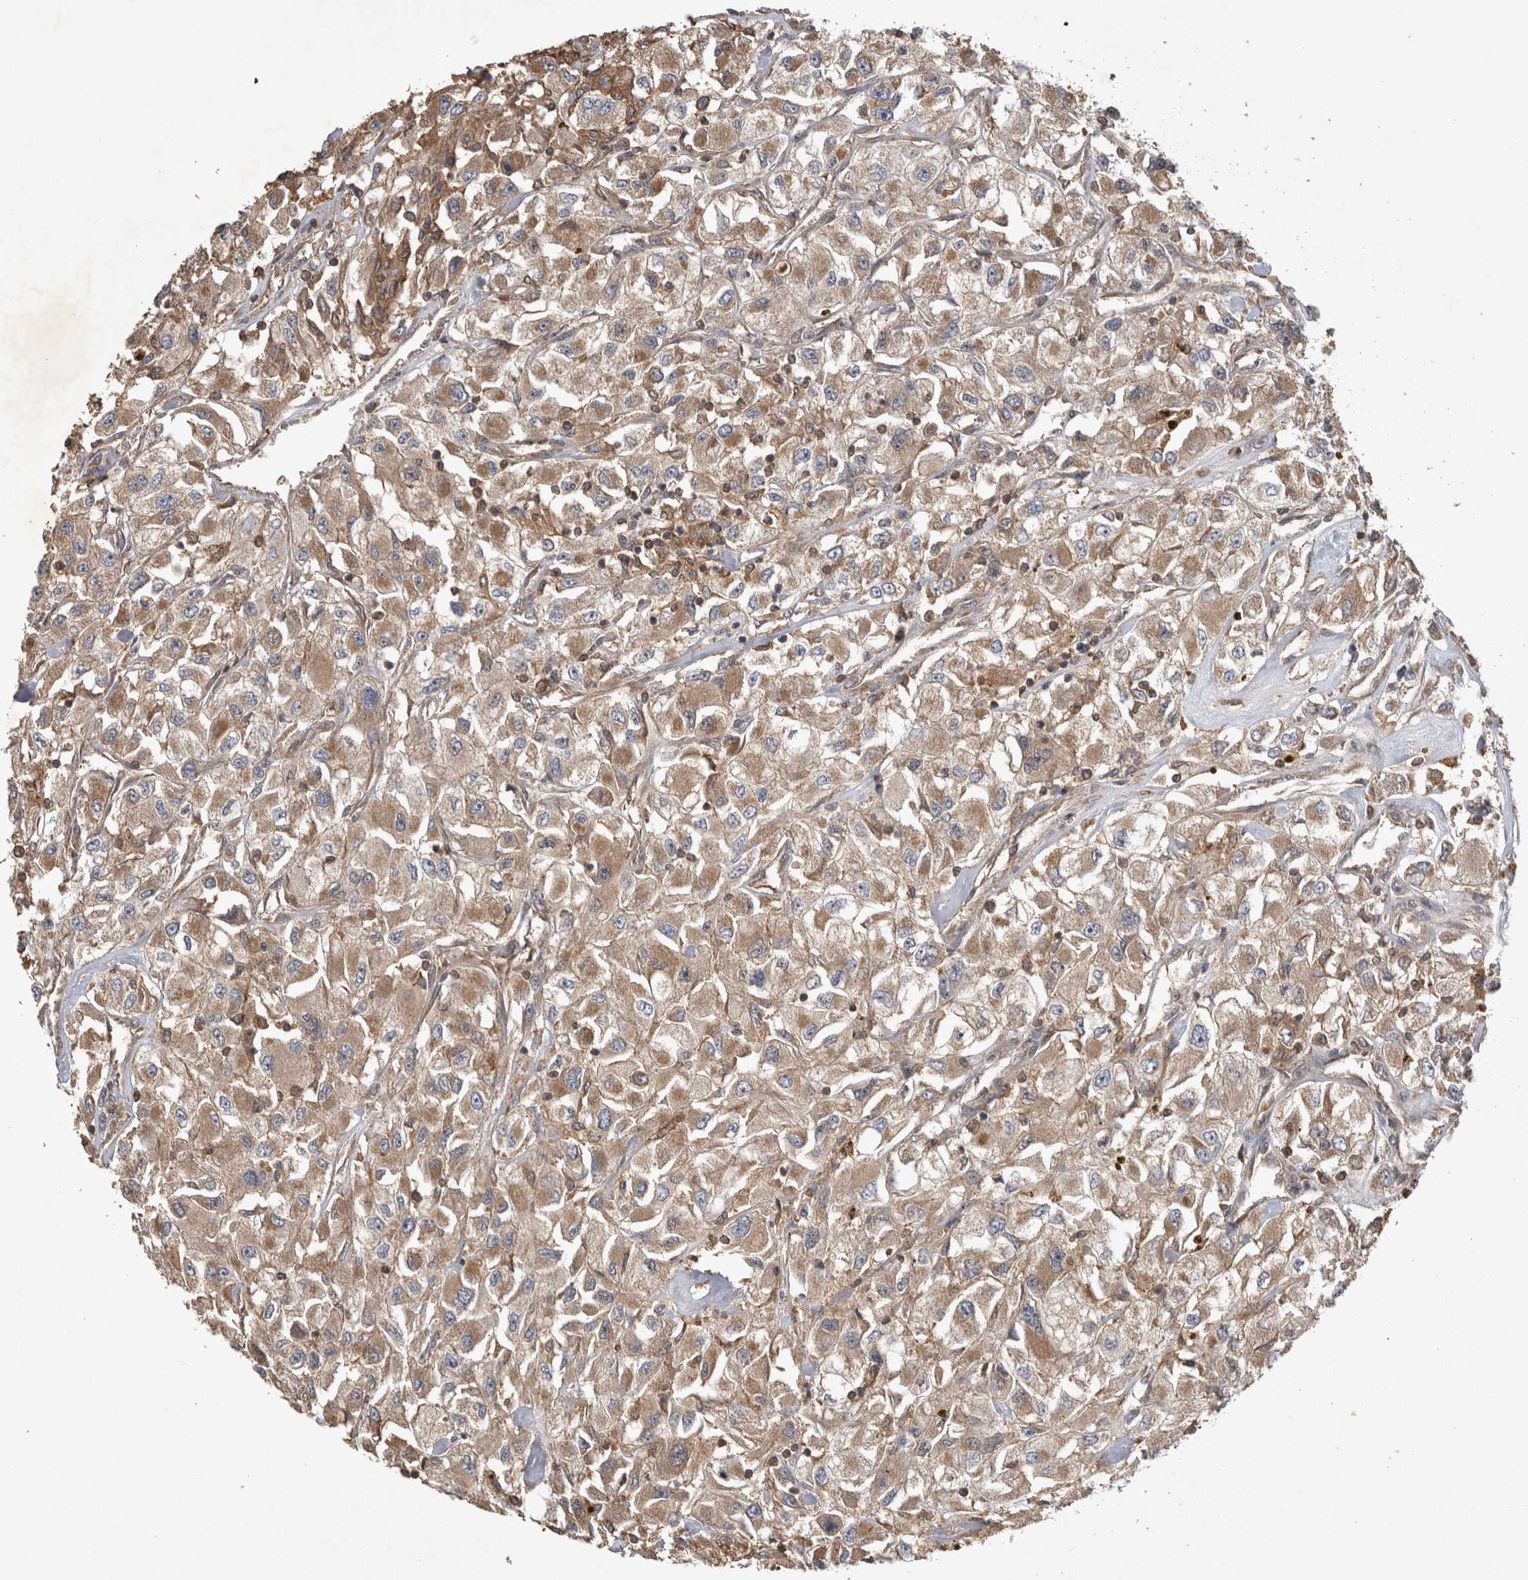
{"staining": {"intensity": "moderate", "quantity": ">75%", "location": "cytoplasmic/membranous"}, "tissue": "renal cancer", "cell_type": "Tumor cells", "image_type": "cancer", "snomed": [{"axis": "morphology", "description": "Adenocarcinoma, NOS"}, {"axis": "topography", "description": "Kidney"}], "caption": "Immunohistochemistry (DAB) staining of renal cancer exhibits moderate cytoplasmic/membranous protein staining in about >75% of tumor cells.", "gene": "TRMT61B", "patient": {"sex": "female", "age": 52}}